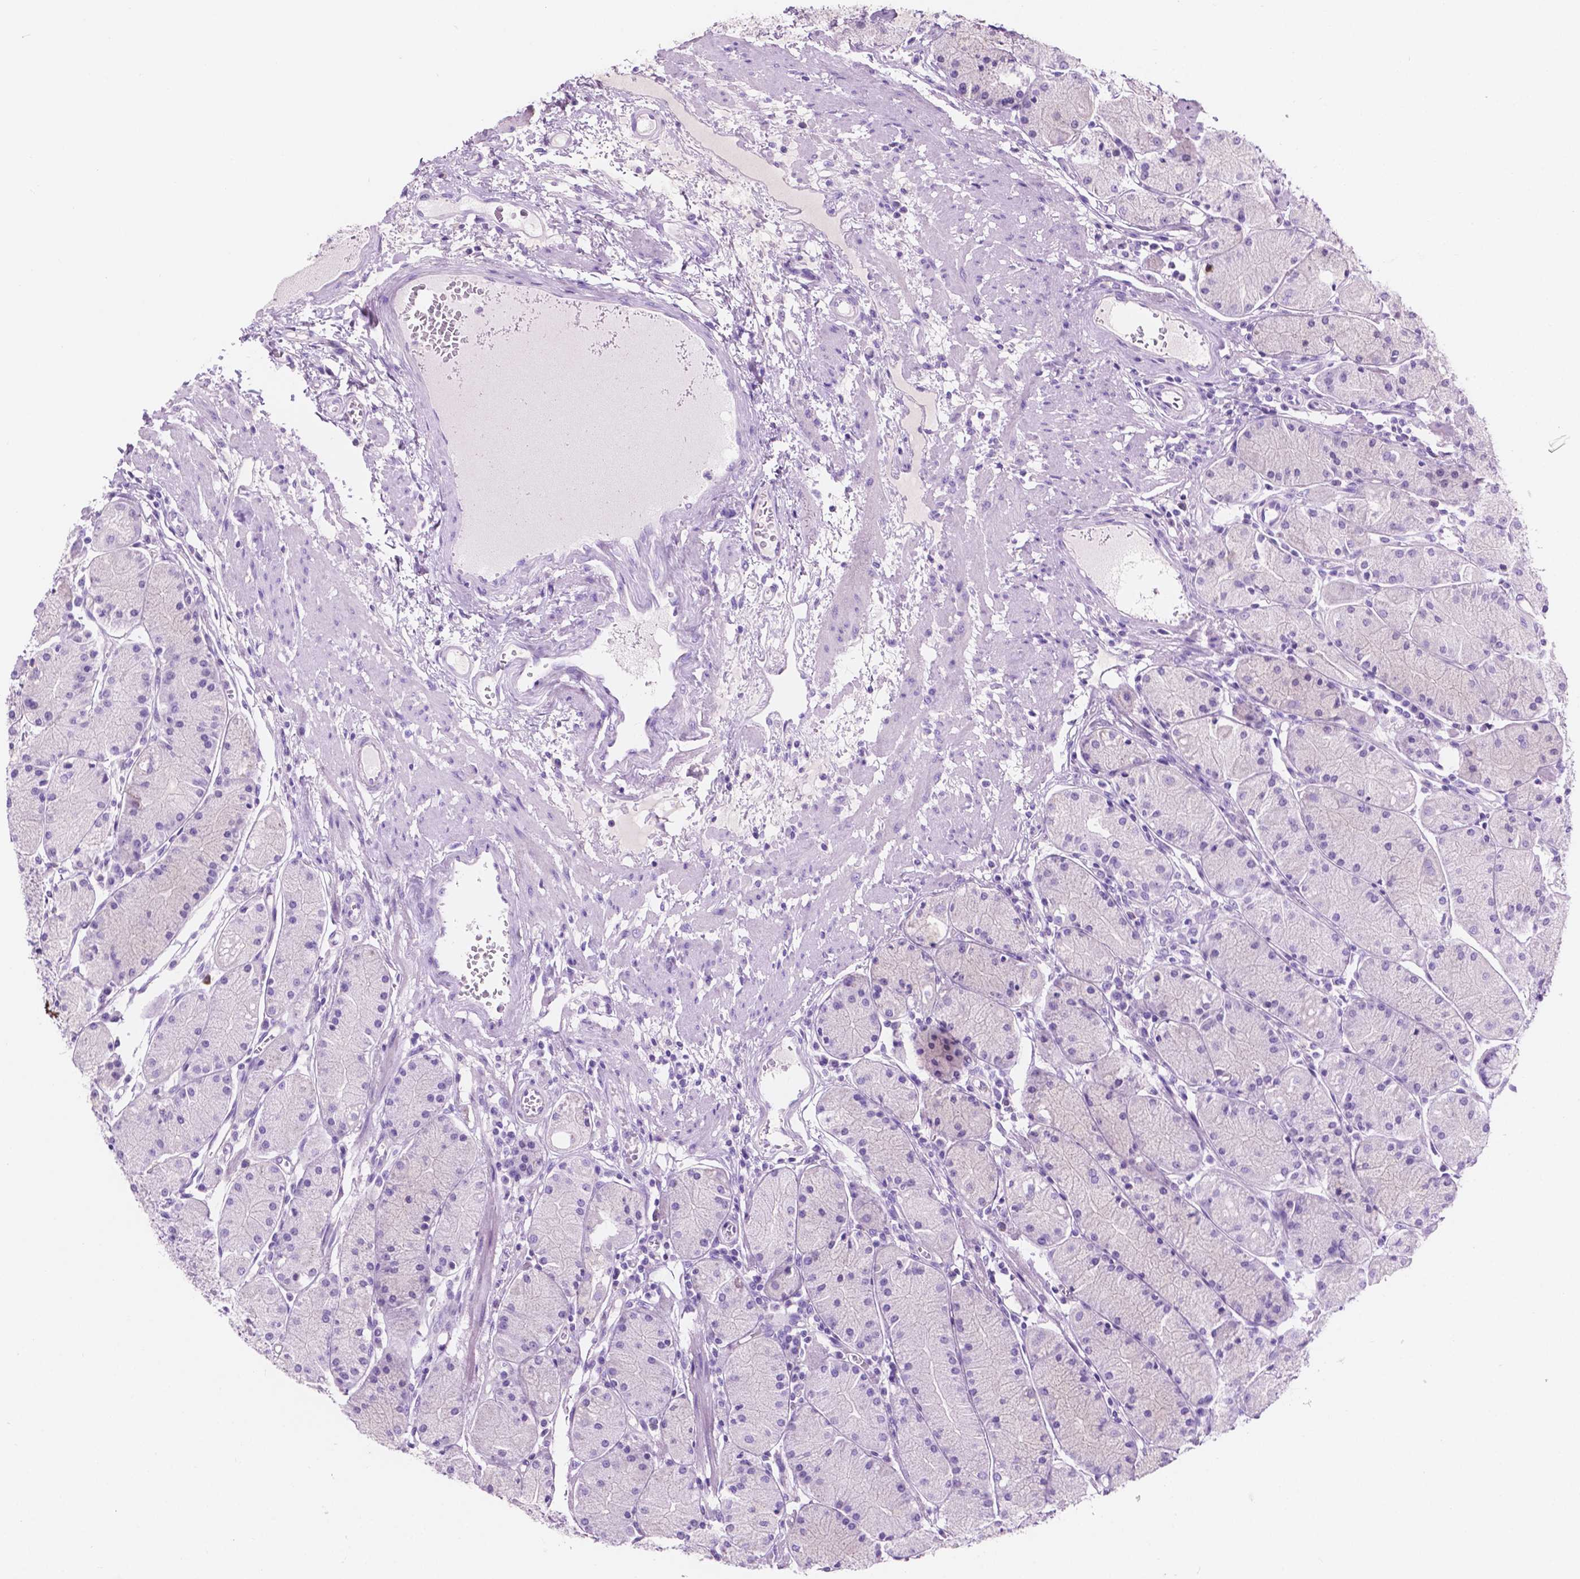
{"staining": {"intensity": "negative", "quantity": "none", "location": "none"}, "tissue": "stomach", "cell_type": "Glandular cells", "image_type": "normal", "snomed": [{"axis": "morphology", "description": "Normal tissue, NOS"}, {"axis": "topography", "description": "Stomach, upper"}], "caption": "Immunohistochemistry of unremarkable stomach exhibits no staining in glandular cells.", "gene": "IGFN1", "patient": {"sex": "male", "age": 69}}